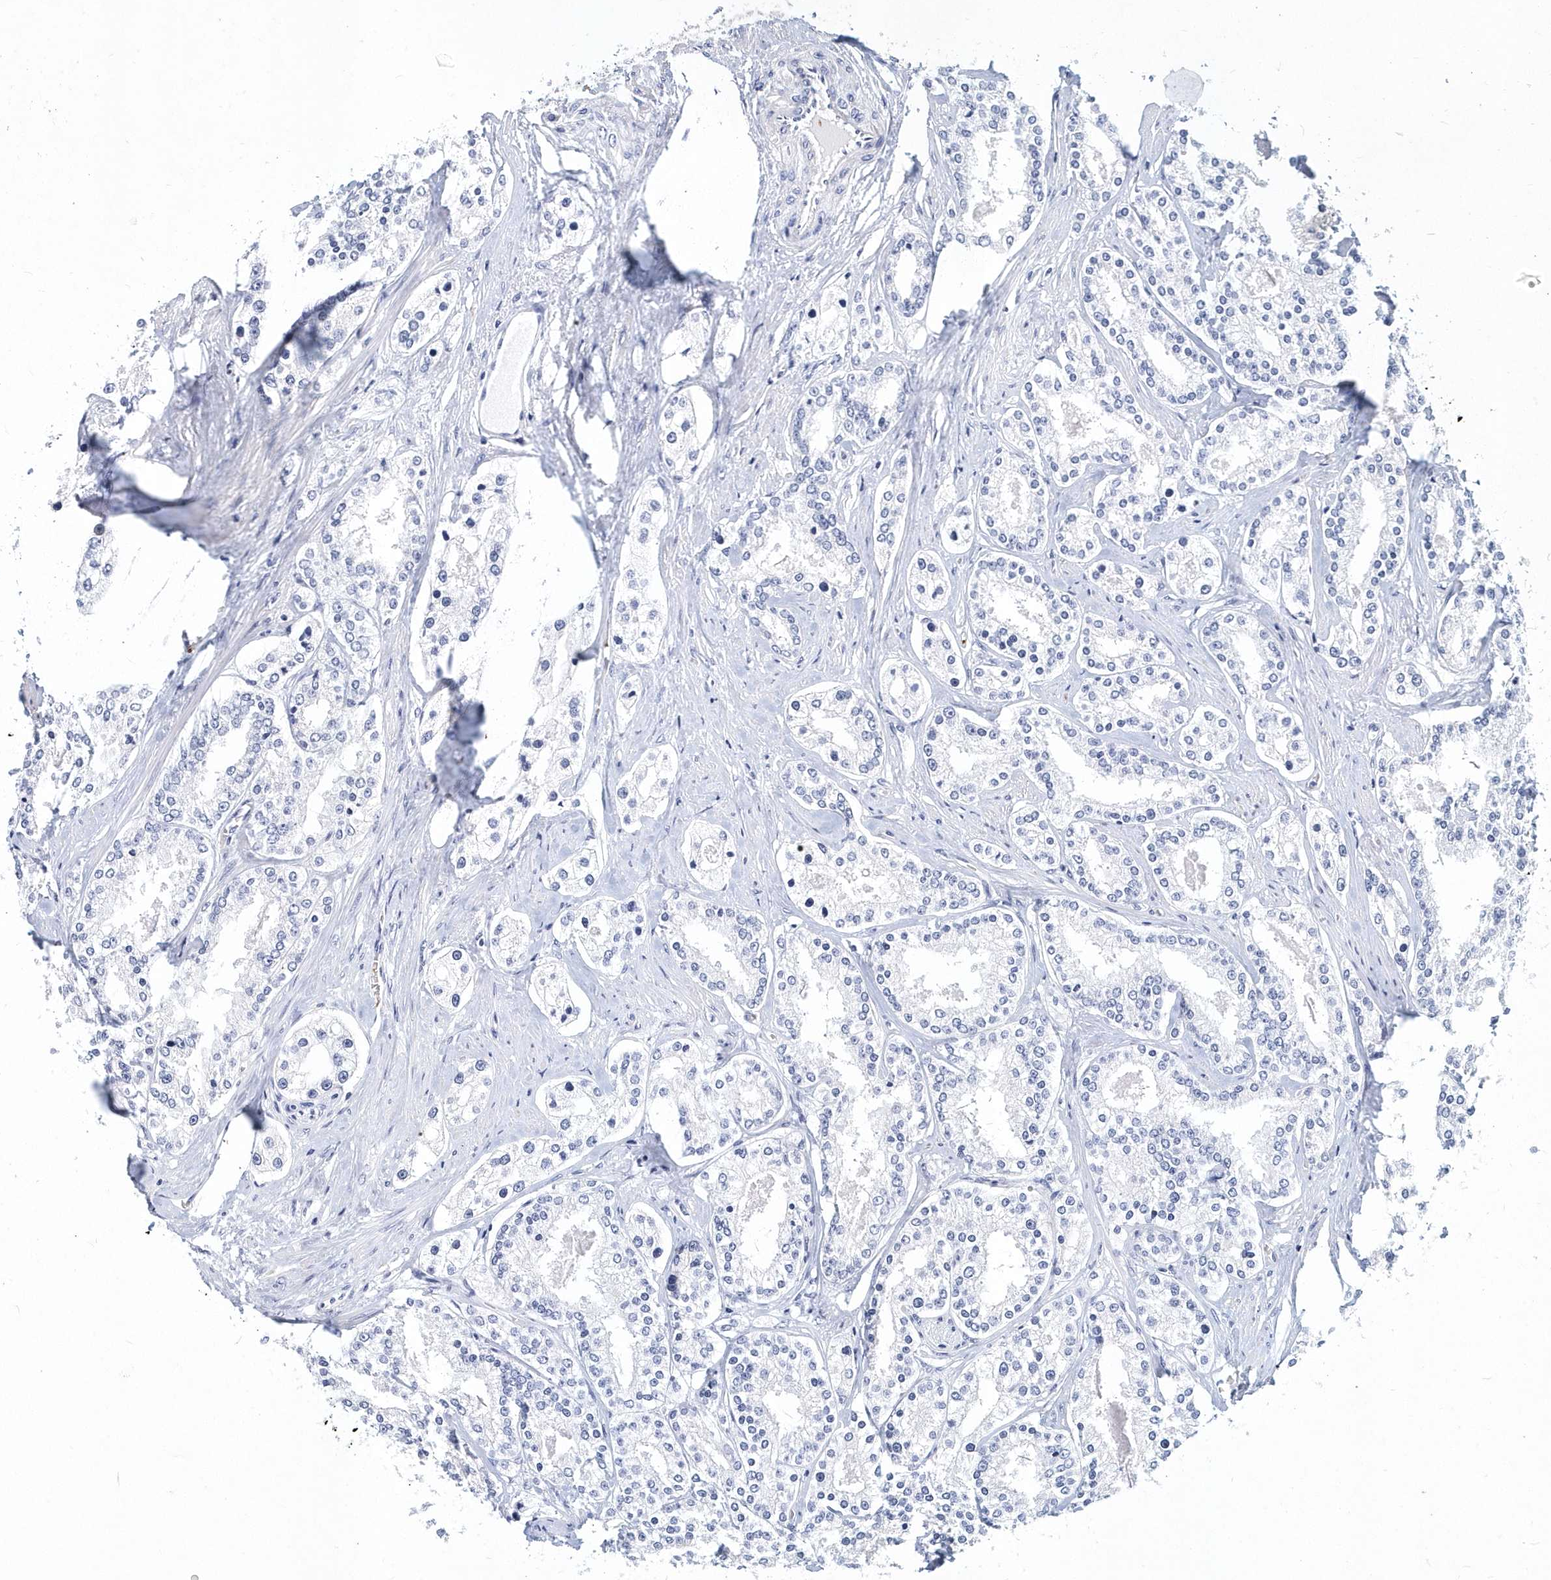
{"staining": {"intensity": "negative", "quantity": "none", "location": "none"}, "tissue": "prostate cancer", "cell_type": "Tumor cells", "image_type": "cancer", "snomed": [{"axis": "morphology", "description": "Normal tissue, NOS"}, {"axis": "morphology", "description": "Adenocarcinoma, High grade"}, {"axis": "topography", "description": "Prostate"}], "caption": "An immunohistochemistry image of prostate adenocarcinoma (high-grade) is shown. There is no staining in tumor cells of prostate adenocarcinoma (high-grade).", "gene": "ITGA2B", "patient": {"sex": "male", "age": 83}}